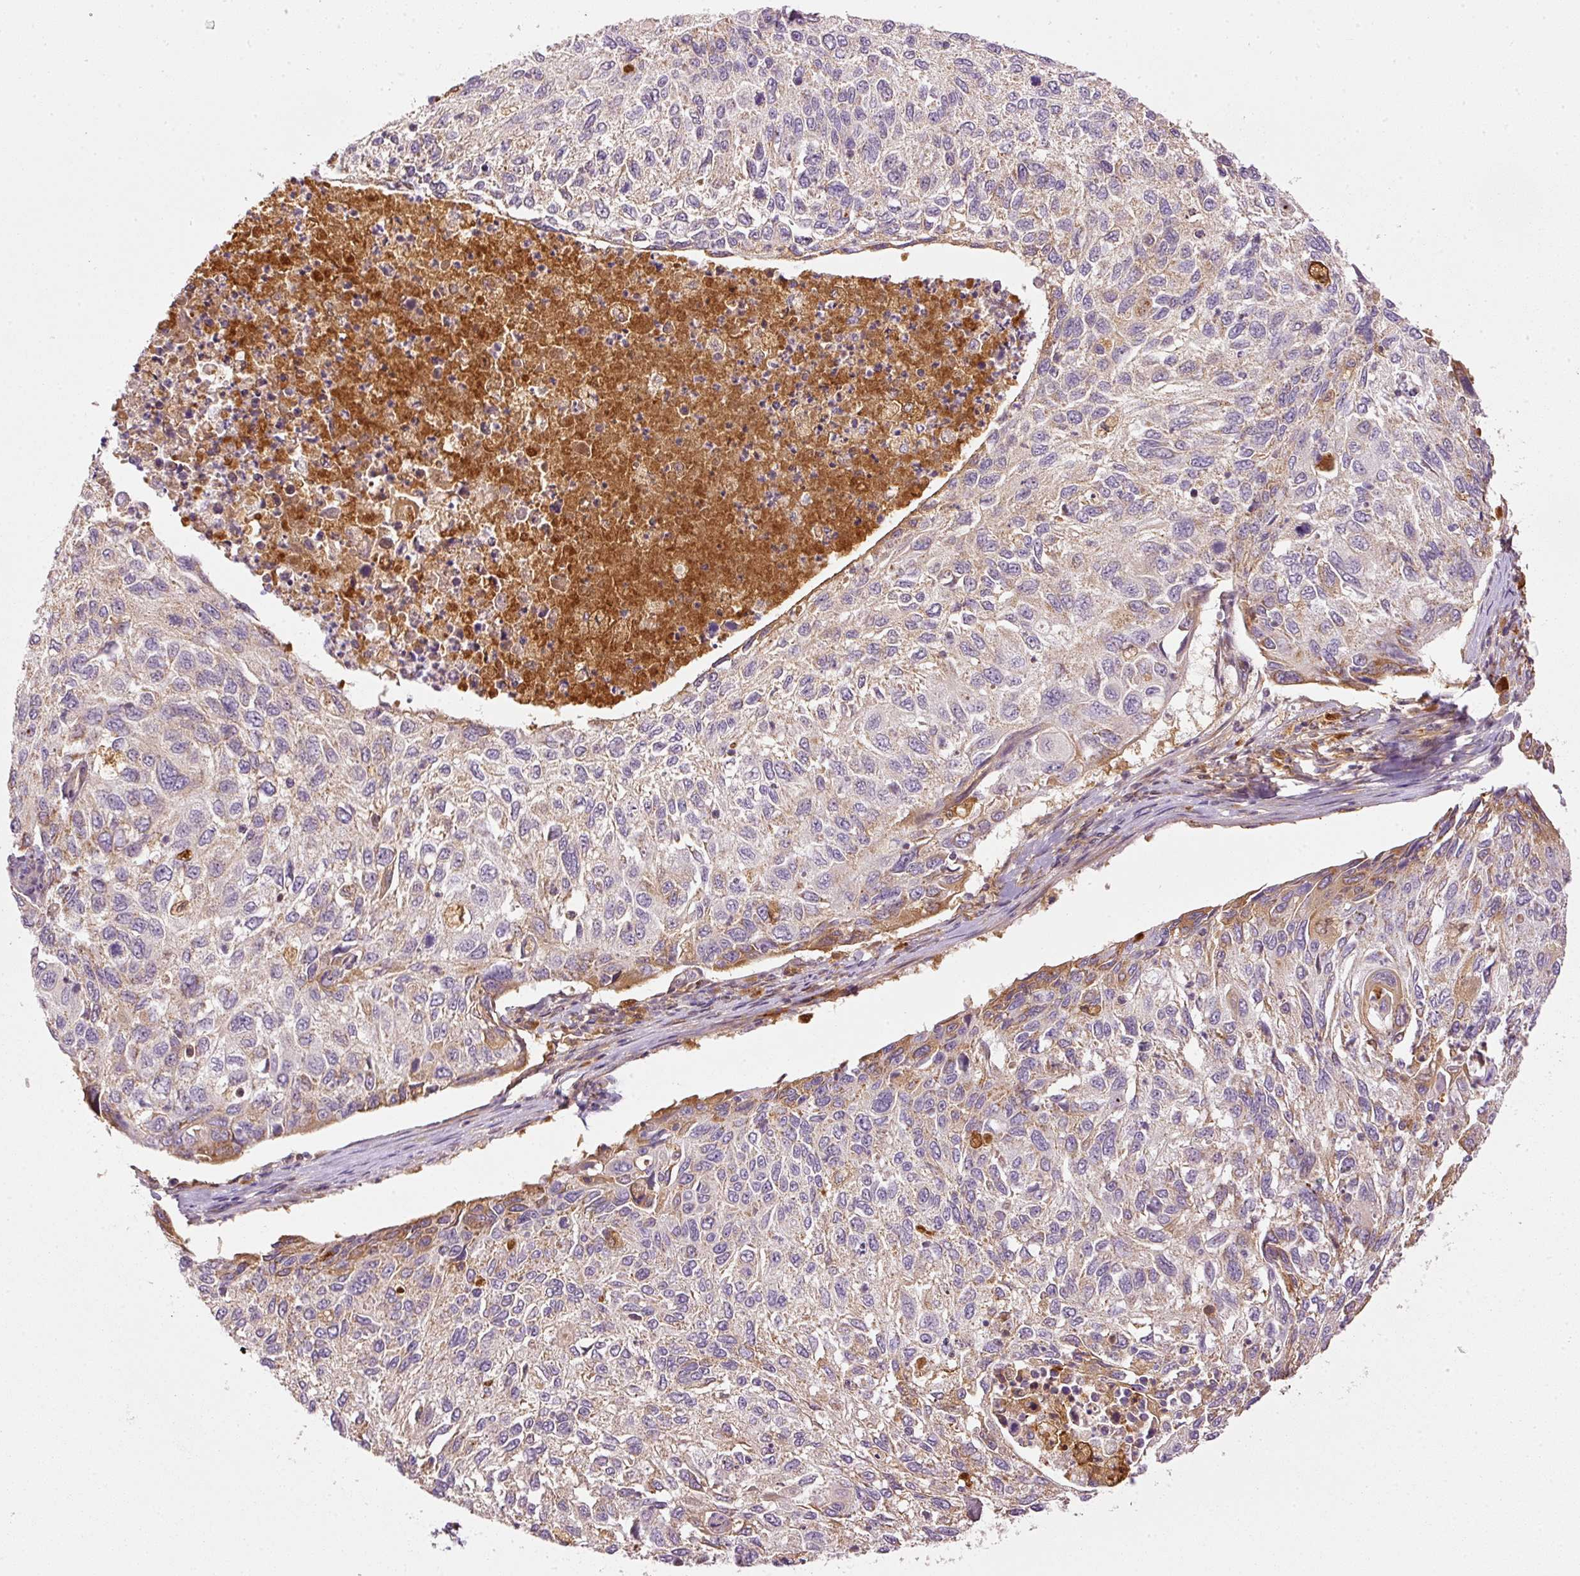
{"staining": {"intensity": "moderate", "quantity": "<25%", "location": "cytoplasmic/membranous"}, "tissue": "cervical cancer", "cell_type": "Tumor cells", "image_type": "cancer", "snomed": [{"axis": "morphology", "description": "Squamous cell carcinoma, NOS"}, {"axis": "topography", "description": "Cervix"}], "caption": "The histopathology image displays staining of cervical cancer (squamous cell carcinoma), revealing moderate cytoplasmic/membranous protein staining (brown color) within tumor cells.", "gene": "SERPING1", "patient": {"sex": "female", "age": 70}}